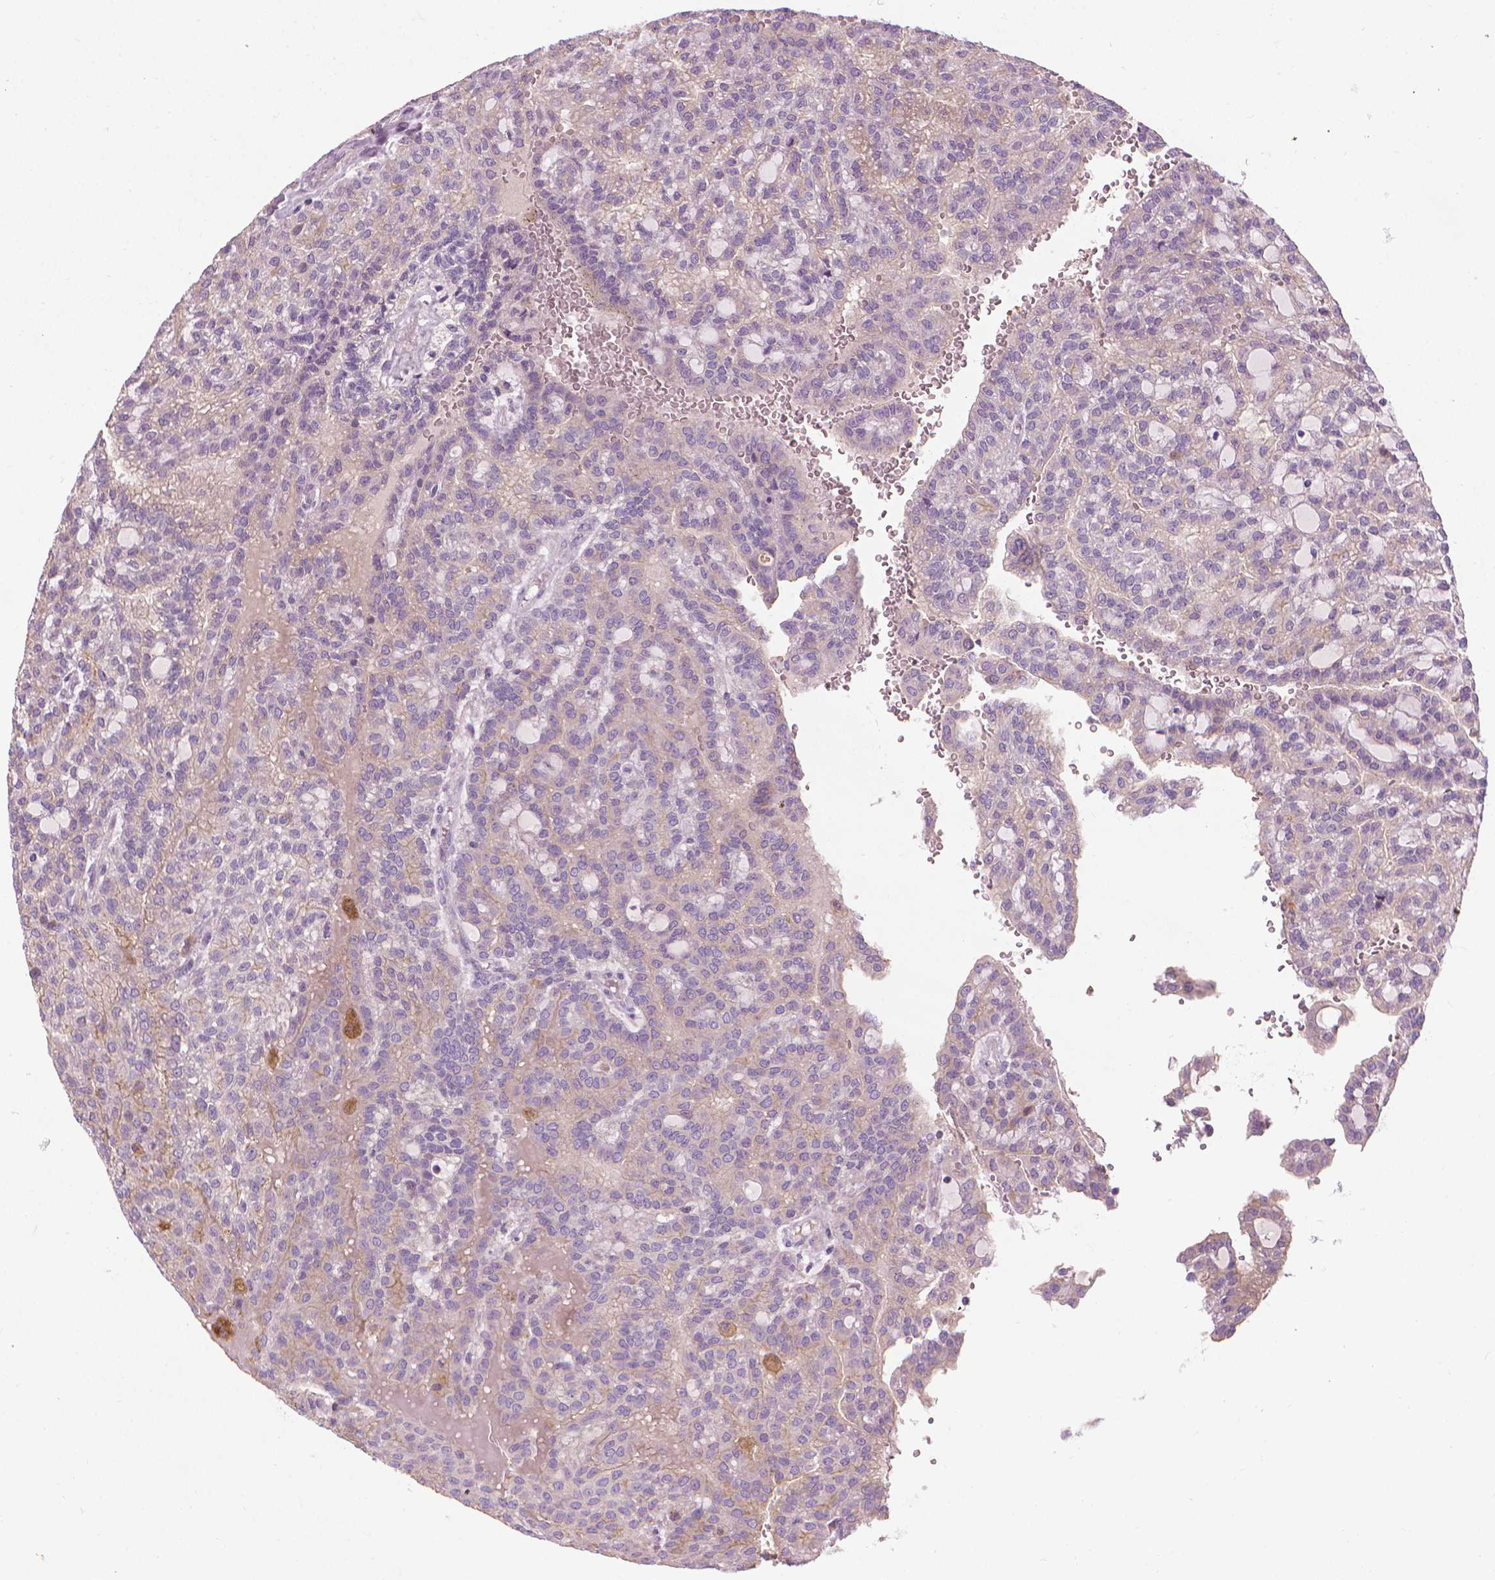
{"staining": {"intensity": "negative", "quantity": "none", "location": "none"}, "tissue": "renal cancer", "cell_type": "Tumor cells", "image_type": "cancer", "snomed": [{"axis": "morphology", "description": "Adenocarcinoma, NOS"}, {"axis": "topography", "description": "Kidney"}], "caption": "Human renal cancer (adenocarcinoma) stained for a protein using immunohistochemistry shows no expression in tumor cells.", "gene": "RIIAD1", "patient": {"sex": "male", "age": 63}}